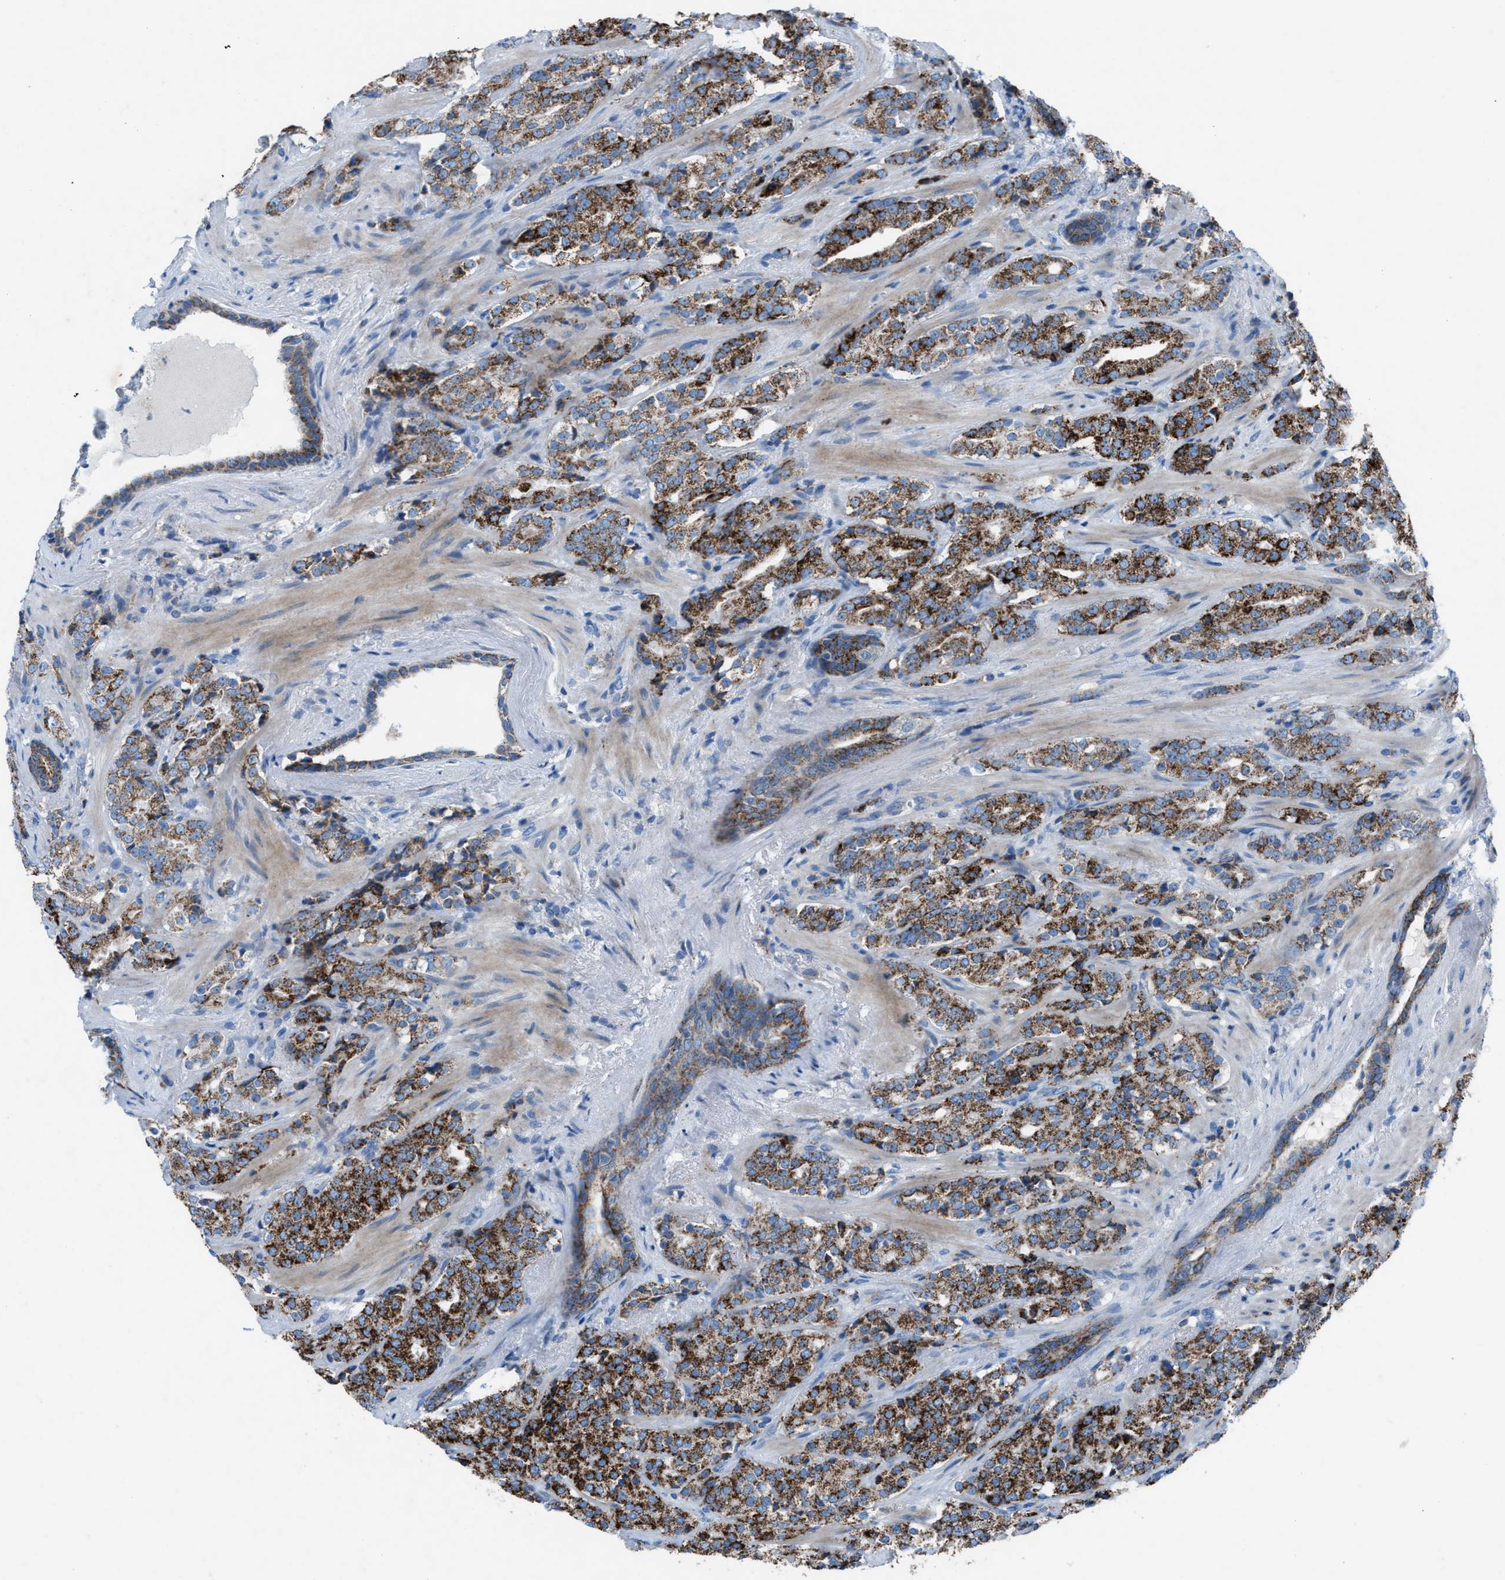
{"staining": {"intensity": "strong", "quantity": ">75%", "location": "cytoplasmic/membranous"}, "tissue": "prostate cancer", "cell_type": "Tumor cells", "image_type": "cancer", "snomed": [{"axis": "morphology", "description": "Adenocarcinoma, High grade"}, {"axis": "topography", "description": "Prostate"}], "caption": "Prostate cancer (high-grade adenocarcinoma) stained with immunohistochemistry (IHC) displays strong cytoplasmic/membranous staining in about >75% of tumor cells.", "gene": "CD1B", "patient": {"sex": "male", "age": 71}}